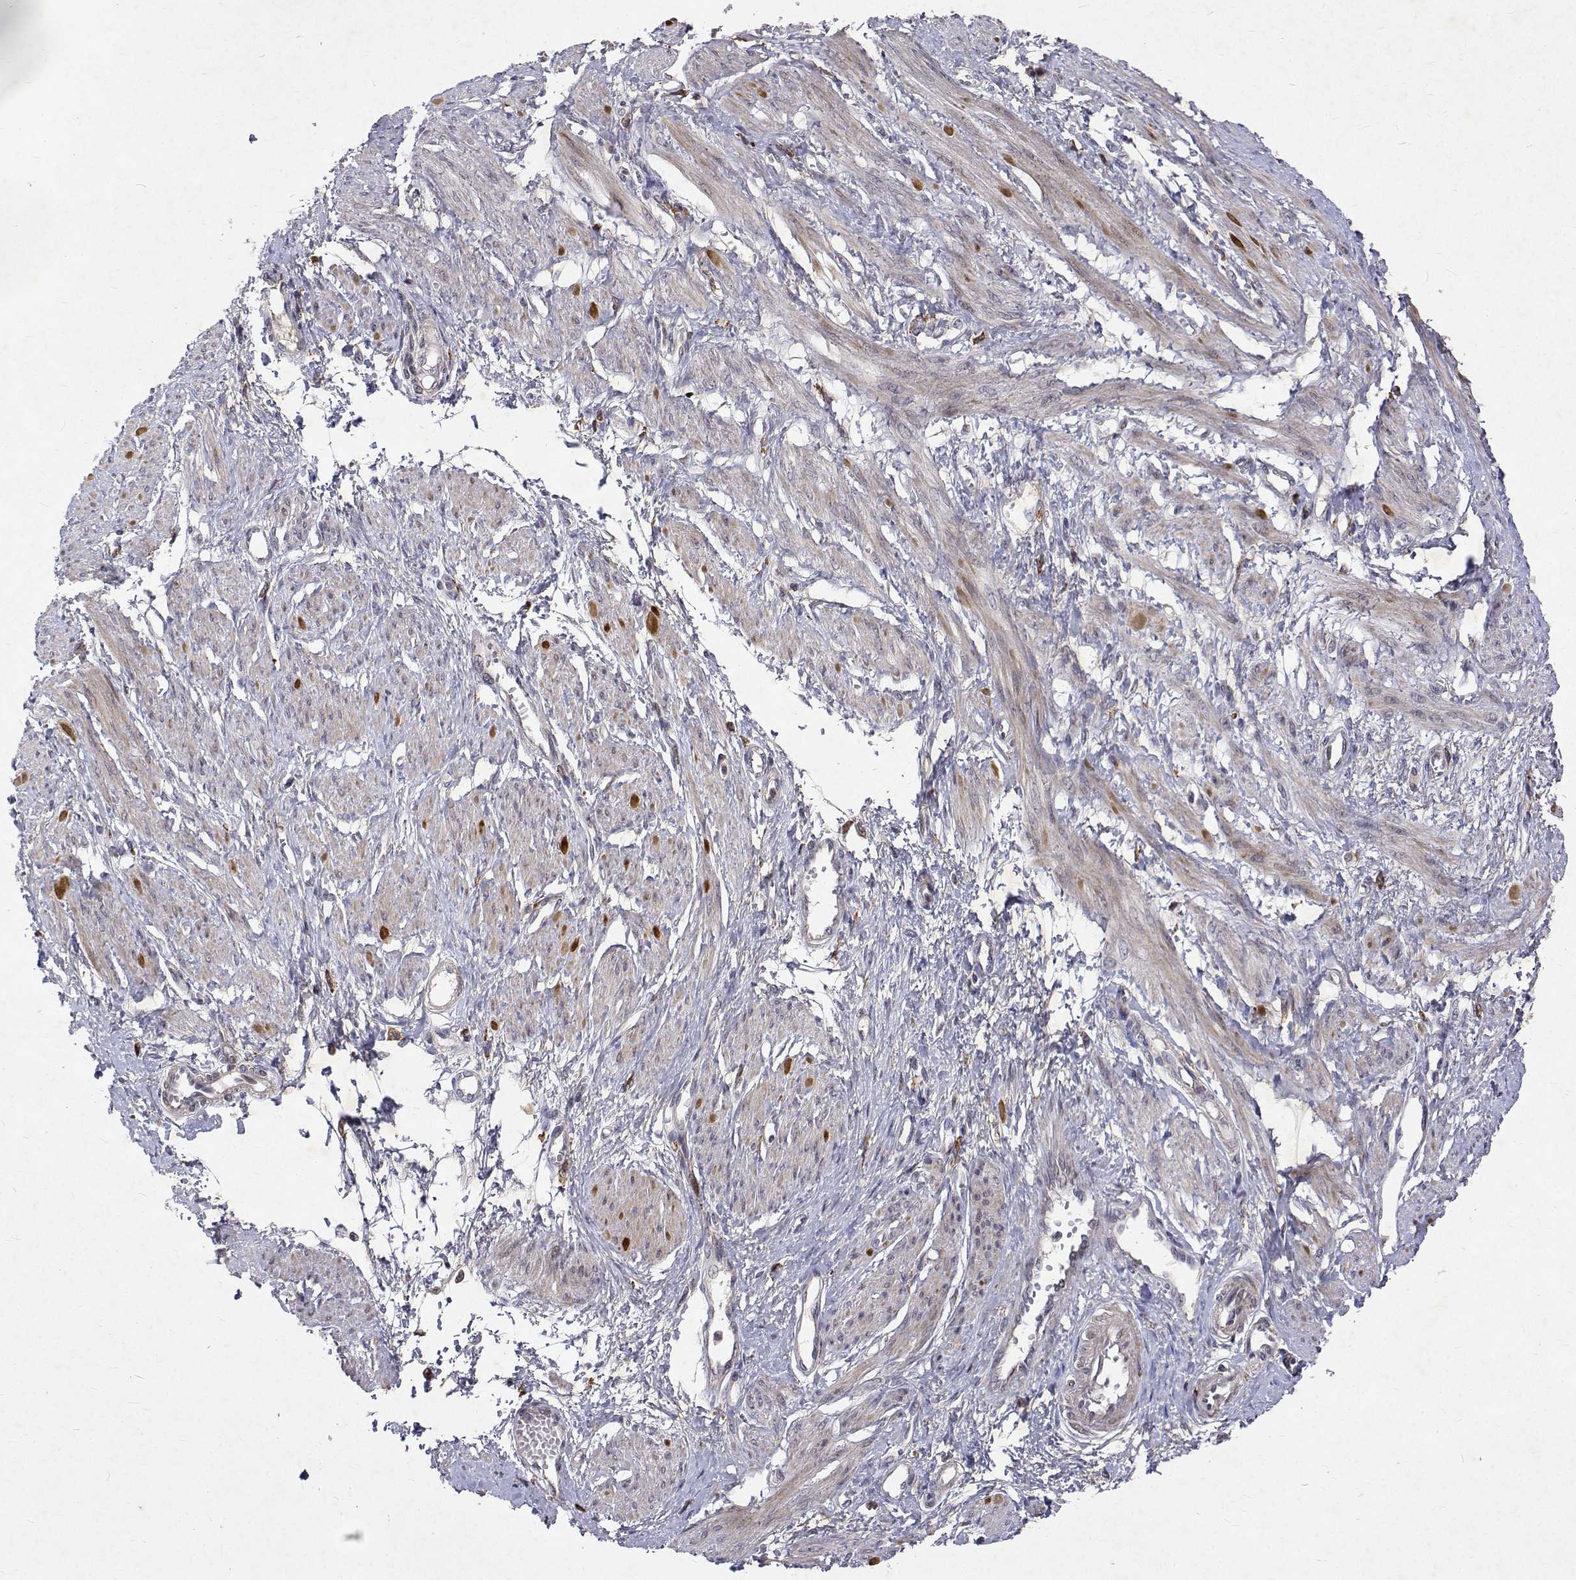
{"staining": {"intensity": "moderate", "quantity": "<25%", "location": "cytoplasmic/membranous"}, "tissue": "smooth muscle", "cell_type": "Smooth muscle cells", "image_type": "normal", "snomed": [{"axis": "morphology", "description": "Normal tissue, NOS"}, {"axis": "topography", "description": "Smooth muscle"}, {"axis": "topography", "description": "Uterus"}], "caption": "IHC of unremarkable human smooth muscle displays low levels of moderate cytoplasmic/membranous staining in about <25% of smooth muscle cells. Immunohistochemistry (ihc) stains the protein in brown and the nuclei are stained blue.", "gene": "ALKBH8", "patient": {"sex": "female", "age": 39}}